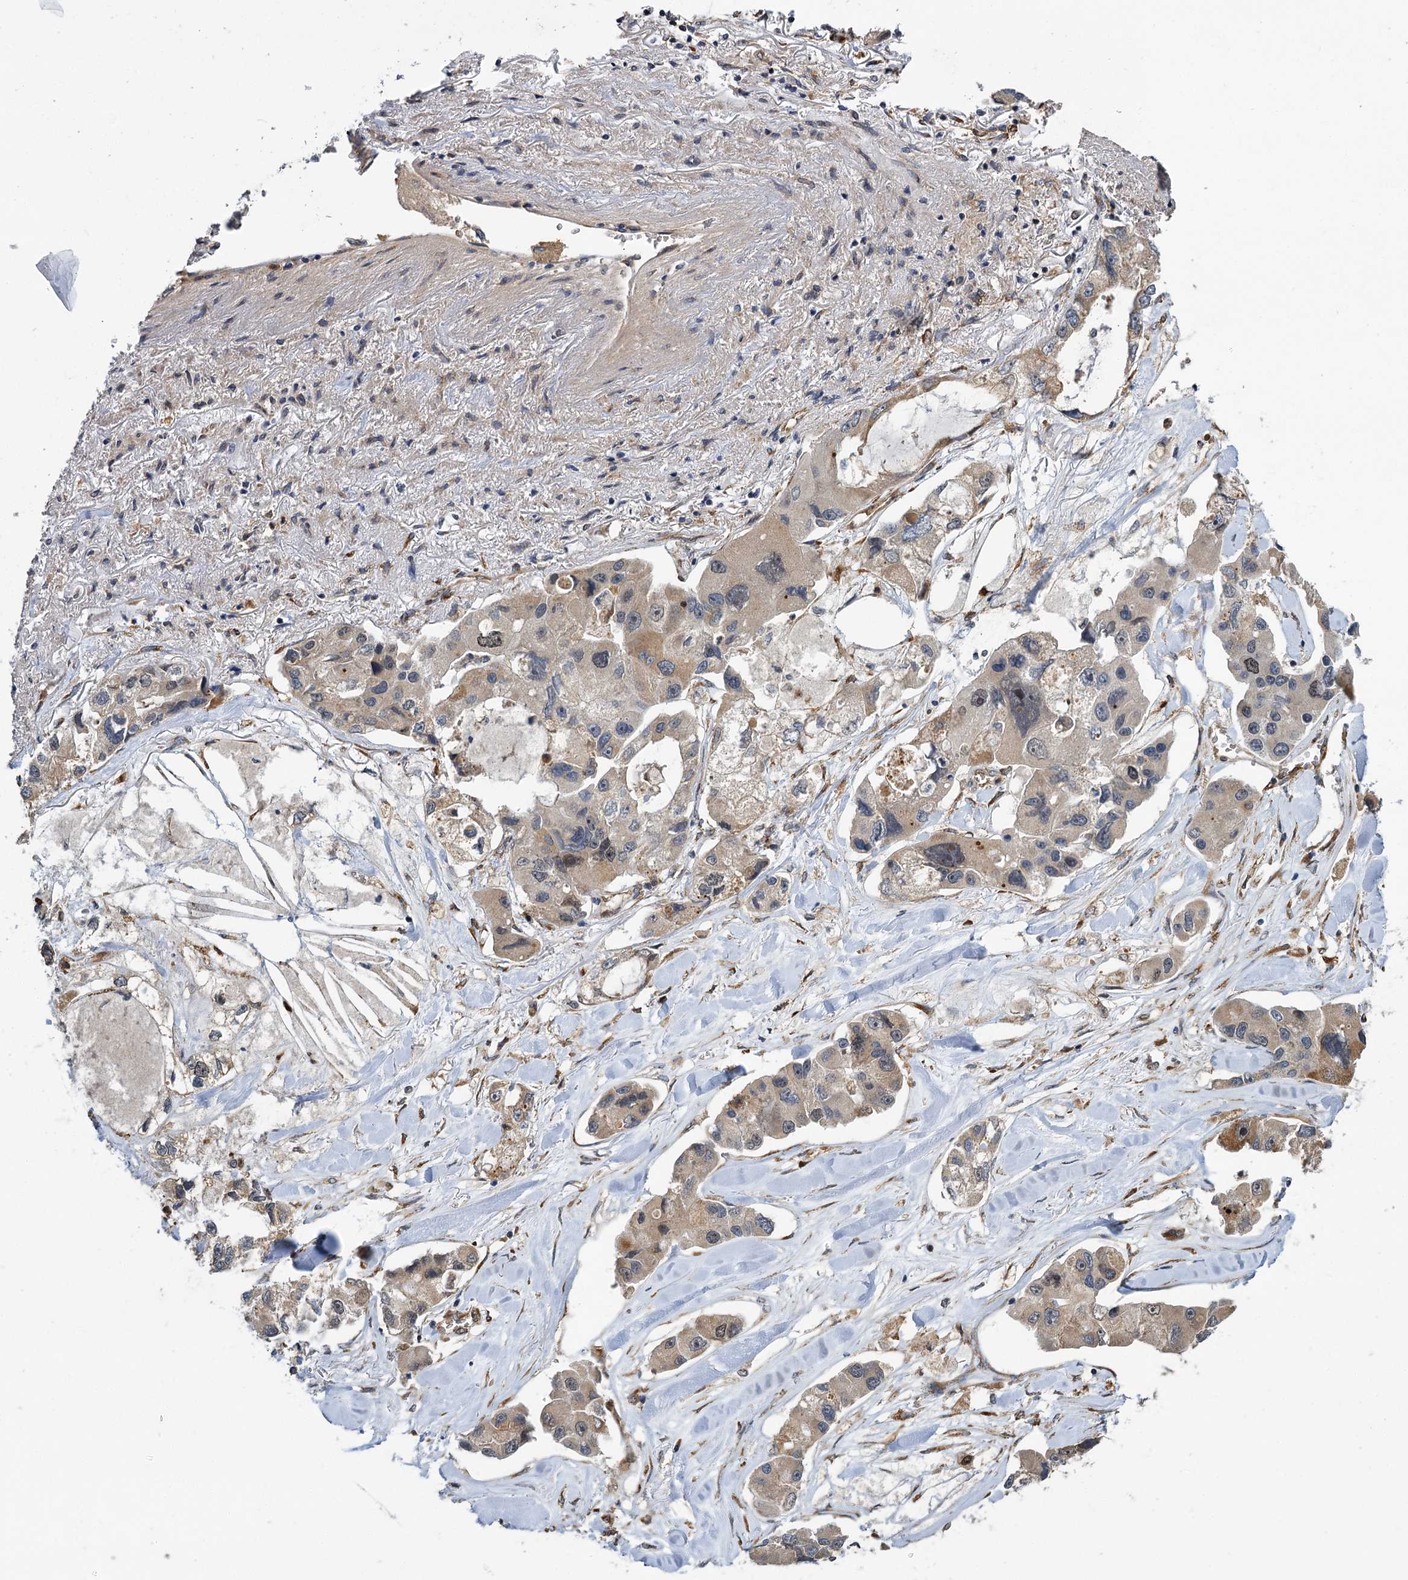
{"staining": {"intensity": "weak", "quantity": "25%-75%", "location": "cytoplasmic/membranous"}, "tissue": "lung cancer", "cell_type": "Tumor cells", "image_type": "cancer", "snomed": [{"axis": "morphology", "description": "Adenocarcinoma, NOS"}, {"axis": "topography", "description": "Lung"}], "caption": "This is an image of immunohistochemistry (IHC) staining of lung cancer, which shows weak staining in the cytoplasmic/membranous of tumor cells.", "gene": "APBA2", "patient": {"sex": "female", "age": 54}}